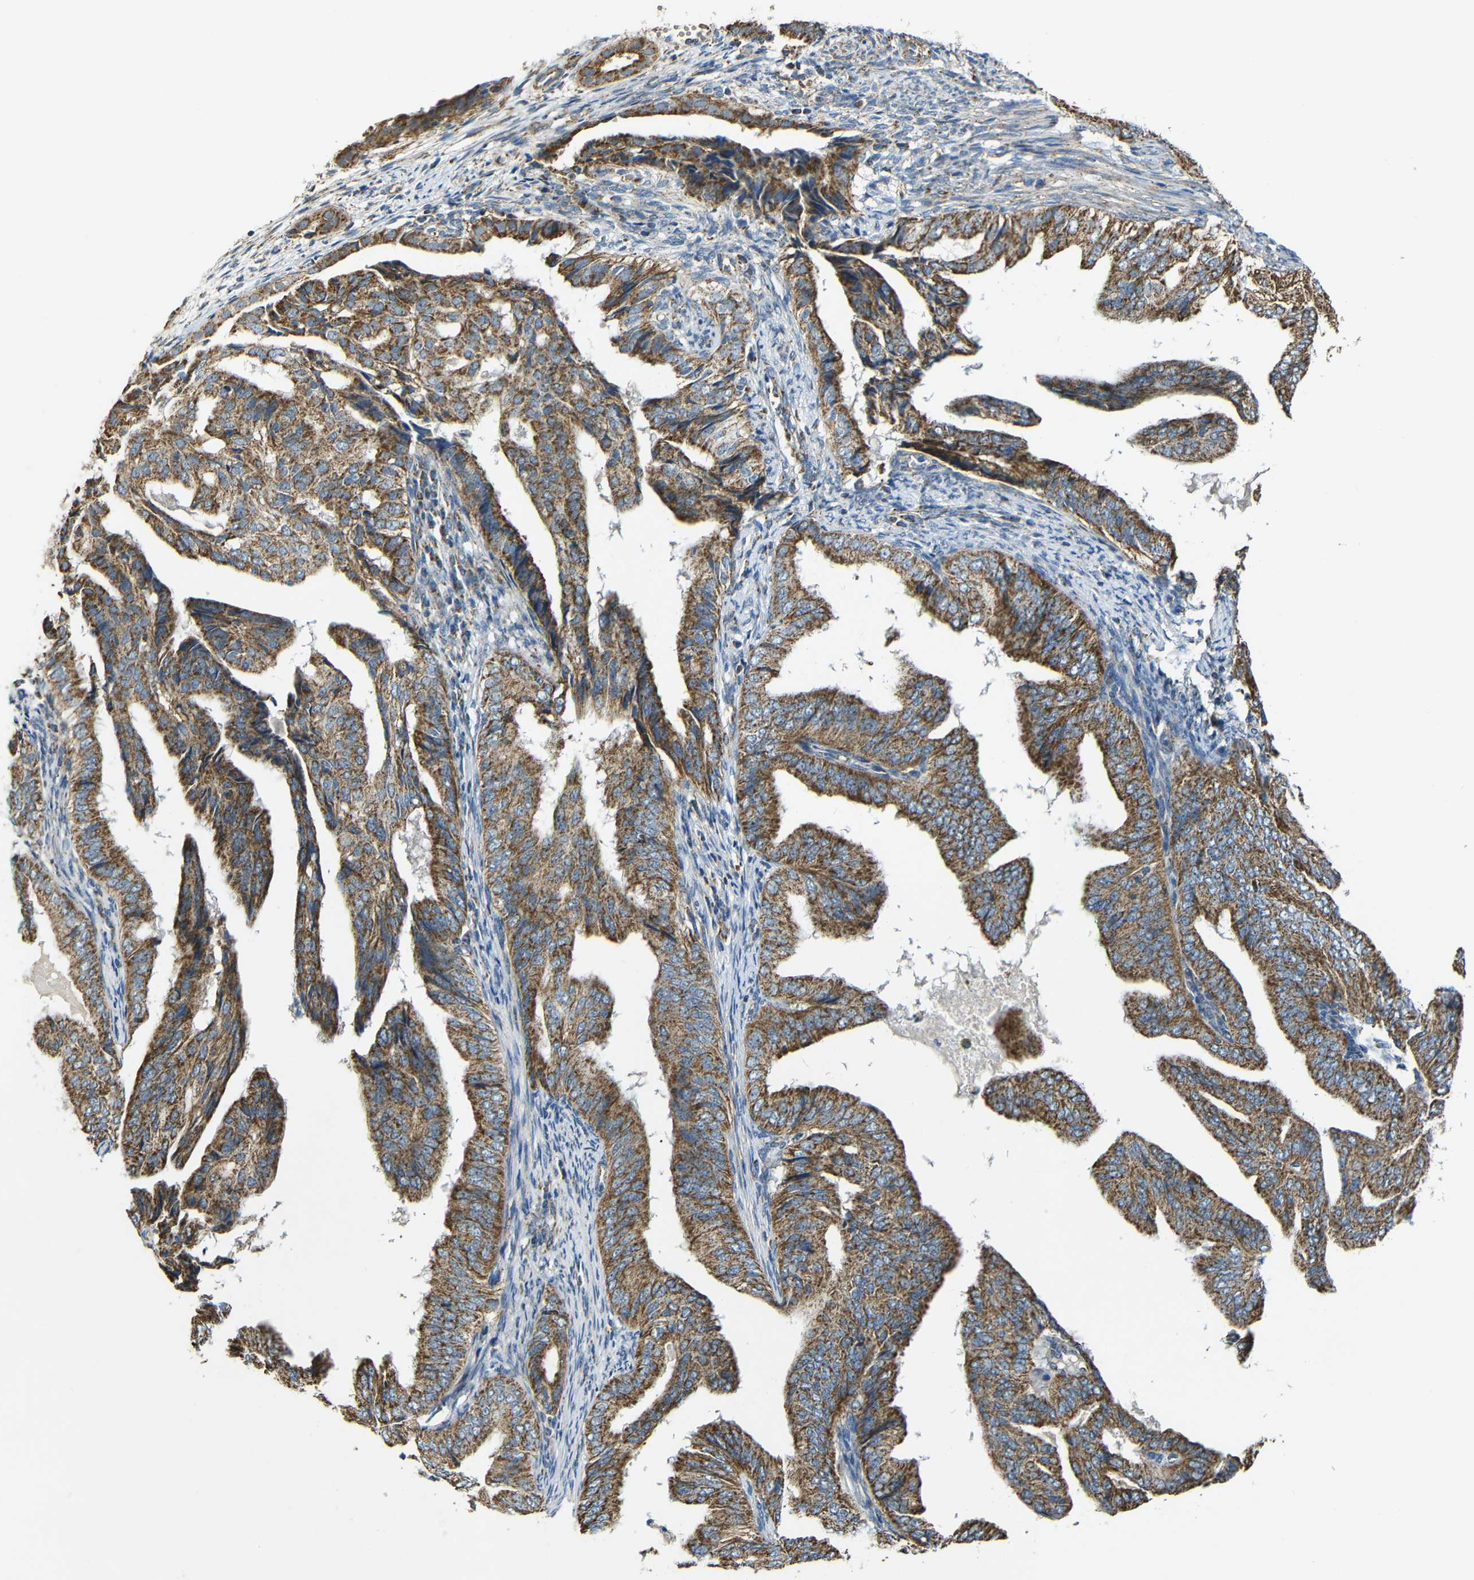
{"staining": {"intensity": "moderate", "quantity": ">75%", "location": "cytoplasmic/membranous"}, "tissue": "endometrial cancer", "cell_type": "Tumor cells", "image_type": "cancer", "snomed": [{"axis": "morphology", "description": "Adenocarcinoma, NOS"}, {"axis": "topography", "description": "Endometrium"}], "caption": "Endometrial cancer (adenocarcinoma) stained with DAB immunohistochemistry (IHC) exhibits medium levels of moderate cytoplasmic/membranous positivity in about >75% of tumor cells.", "gene": "NR3C2", "patient": {"sex": "female", "age": 58}}